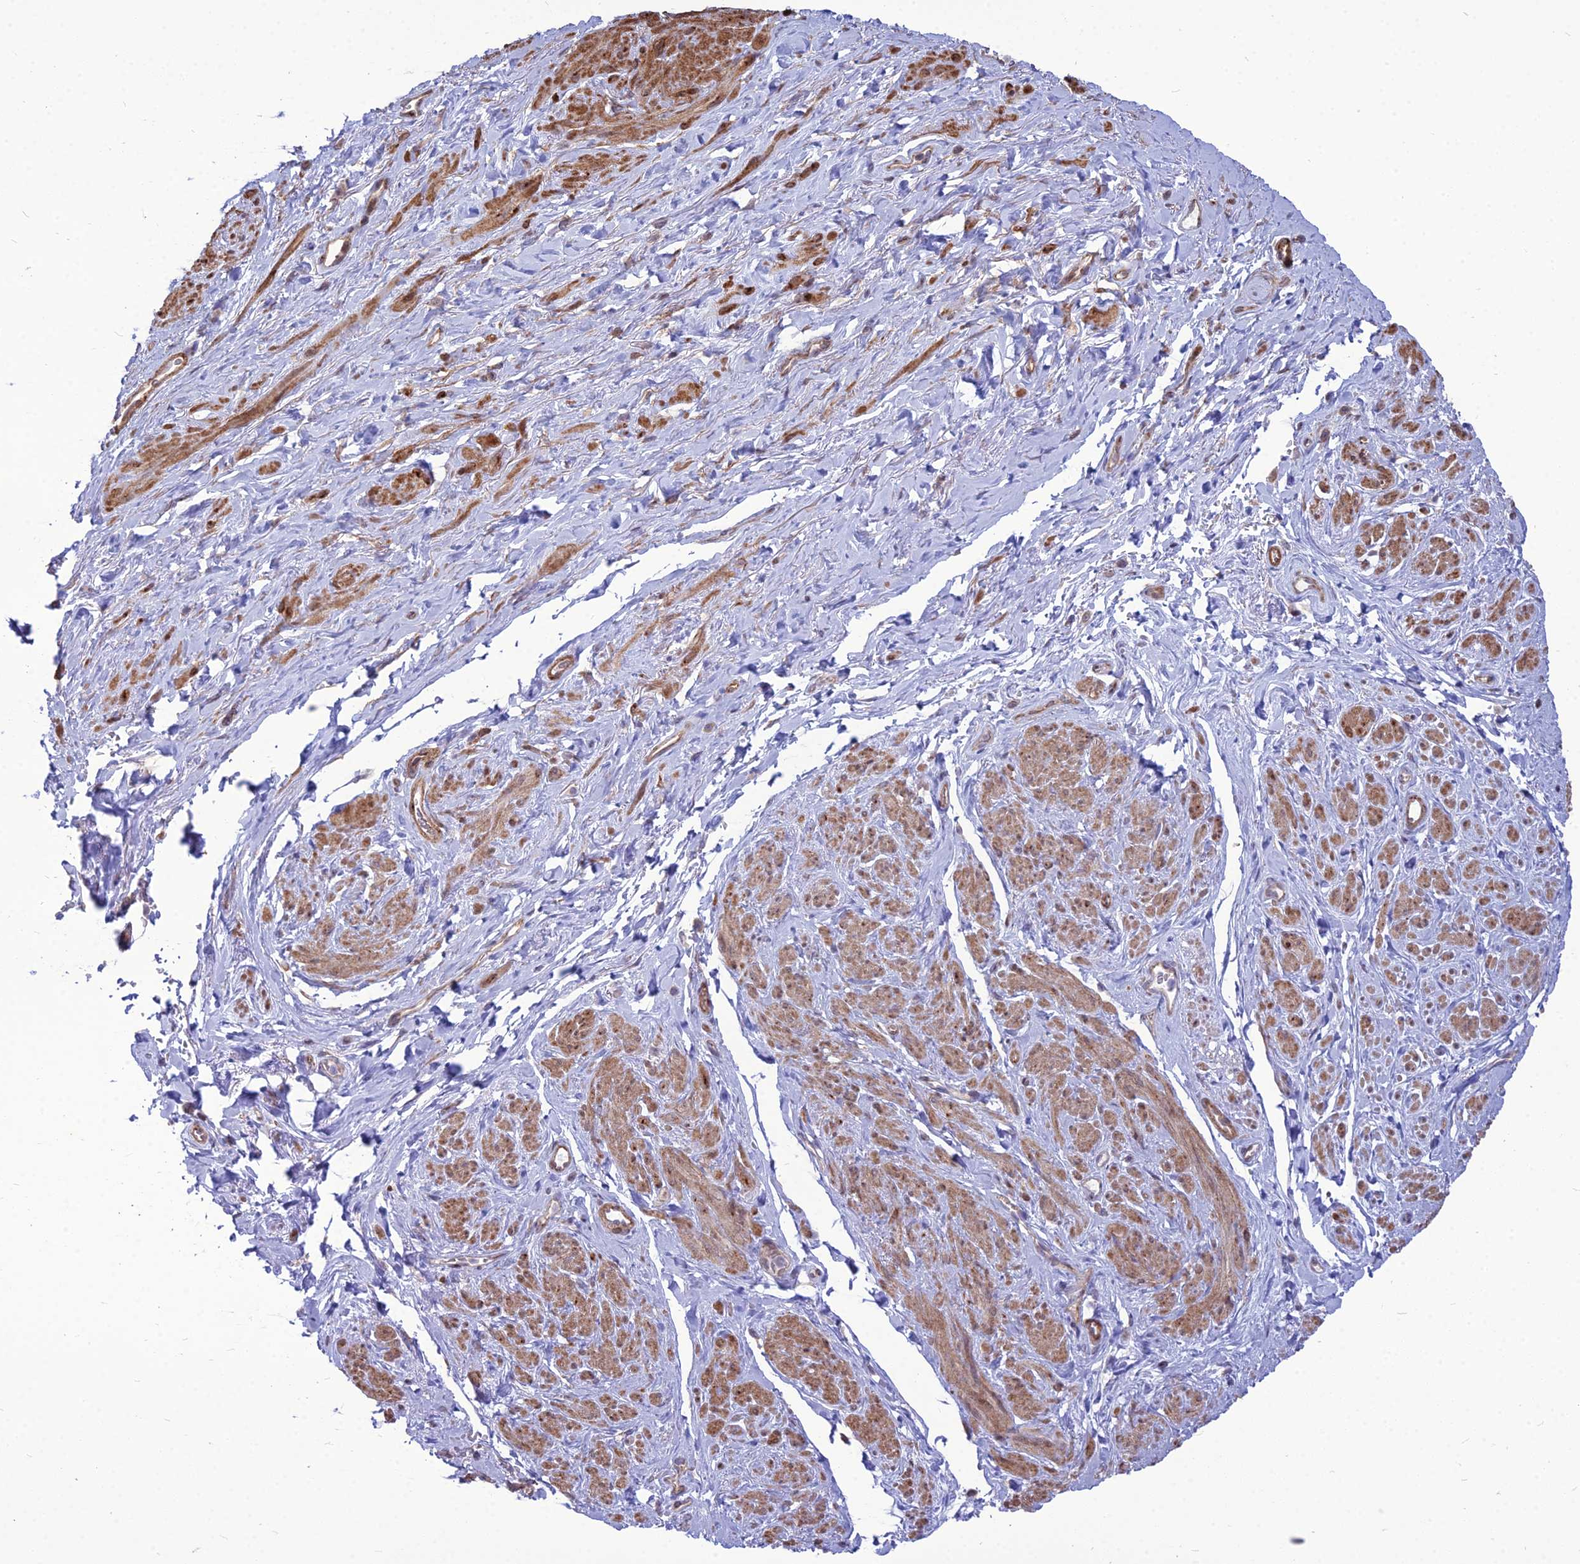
{"staining": {"intensity": "moderate", "quantity": "25%-75%", "location": "cytoplasmic/membranous"}, "tissue": "smooth muscle", "cell_type": "Smooth muscle cells", "image_type": "normal", "snomed": [{"axis": "morphology", "description": "Normal tissue, NOS"}, {"axis": "topography", "description": "Smooth muscle"}, {"axis": "topography", "description": "Peripheral nerve tissue"}], "caption": "A medium amount of moderate cytoplasmic/membranous staining is identified in approximately 25%-75% of smooth muscle cells in benign smooth muscle. The protein of interest is stained brown, and the nuclei are stained in blue (DAB (3,3'-diaminobenzidine) IHC with brightfield microscopy, high magnification).", "gene": "TSPYL2", "patient": {"sex": "male", "age": 69}}